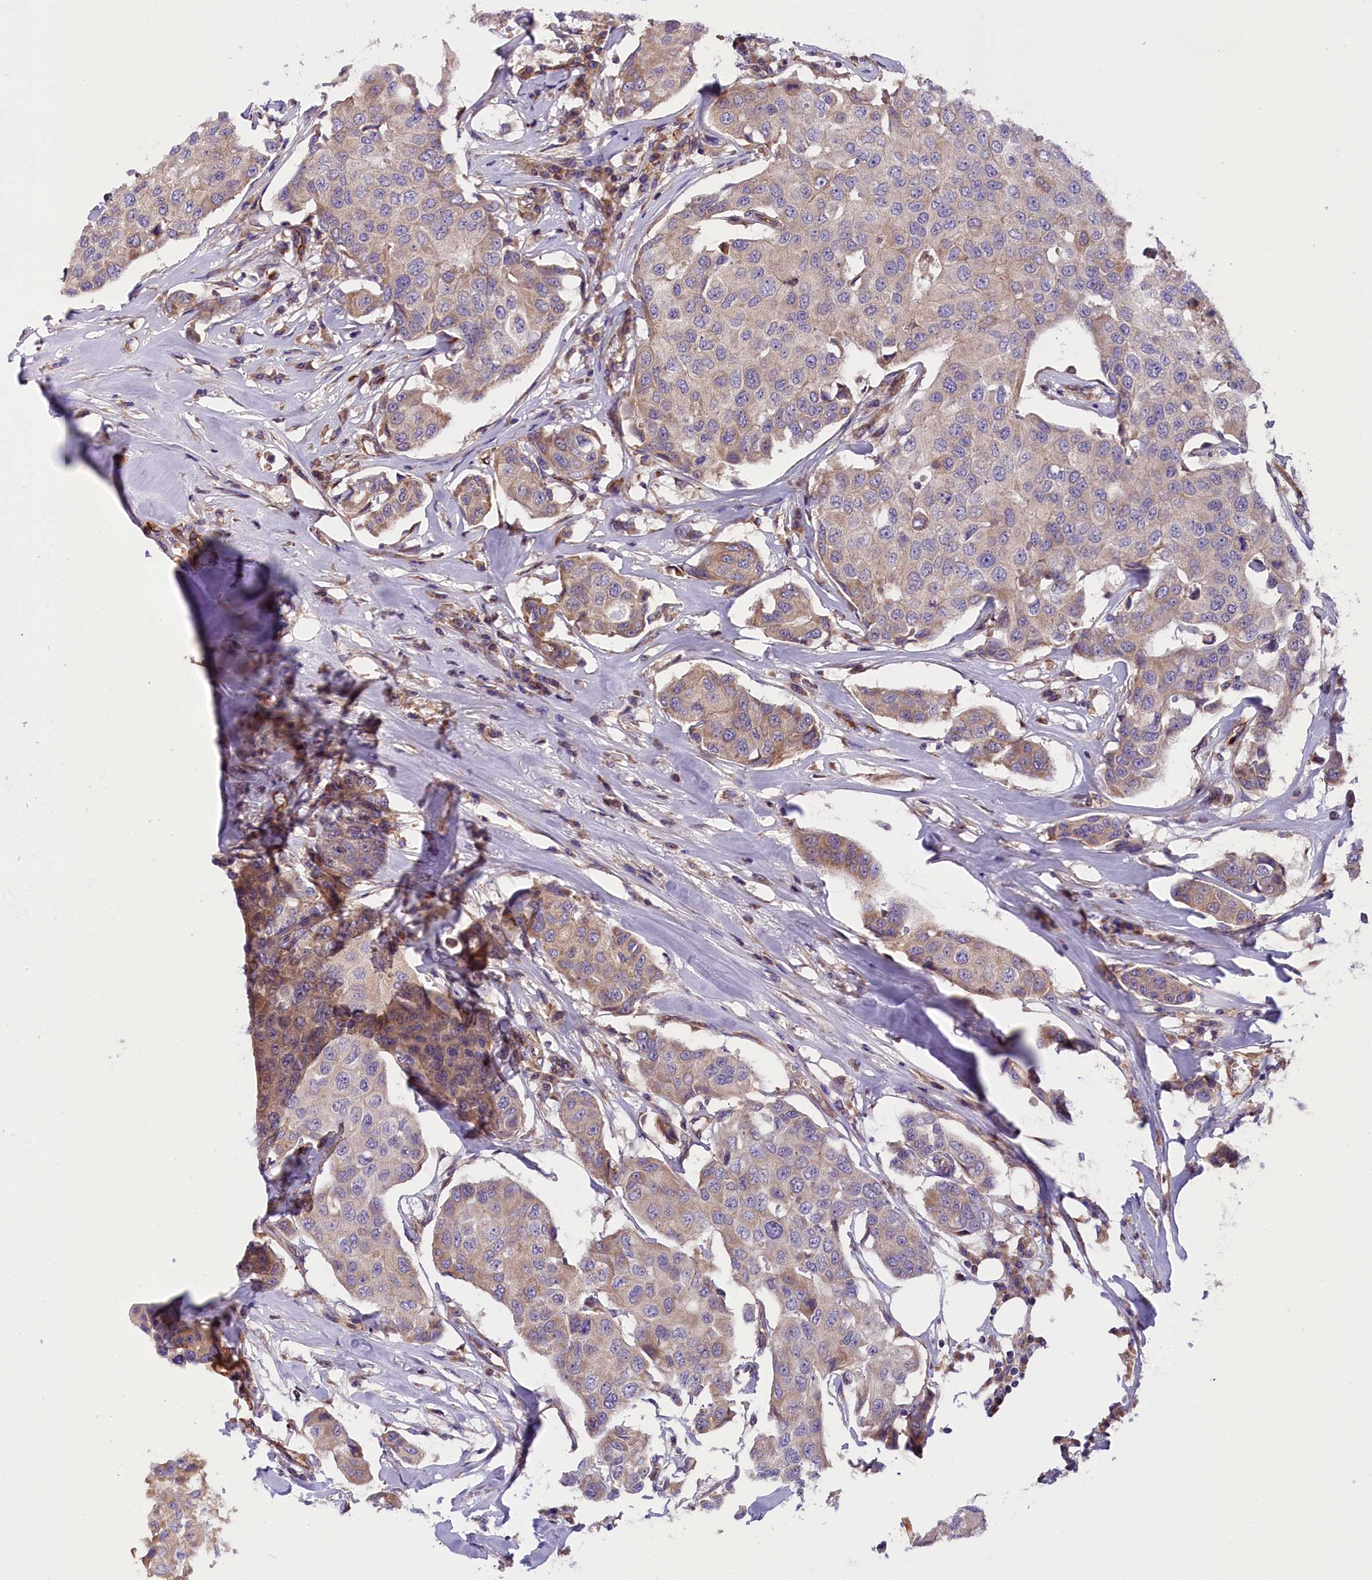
{"staining": {"intensity": "weak", "quantity": "<25%", "location": "cytoplasmic/membranous"}, "tissue": "breast cancer", "cell_type": "Tumor cells", "image_type": "cancer", "snomed": [{"axis": "morphology", "description": "Duct carcinoma"}, {"axis": "topography", "description": "Breast"}], "caption": "Breast cancer (intraductal carcinoma) stained for a protein using immunohistochemistry reveals no expression tumor cells.", "gene": "DNAJB9", "patient": {"sex": "female", "age": 80}}